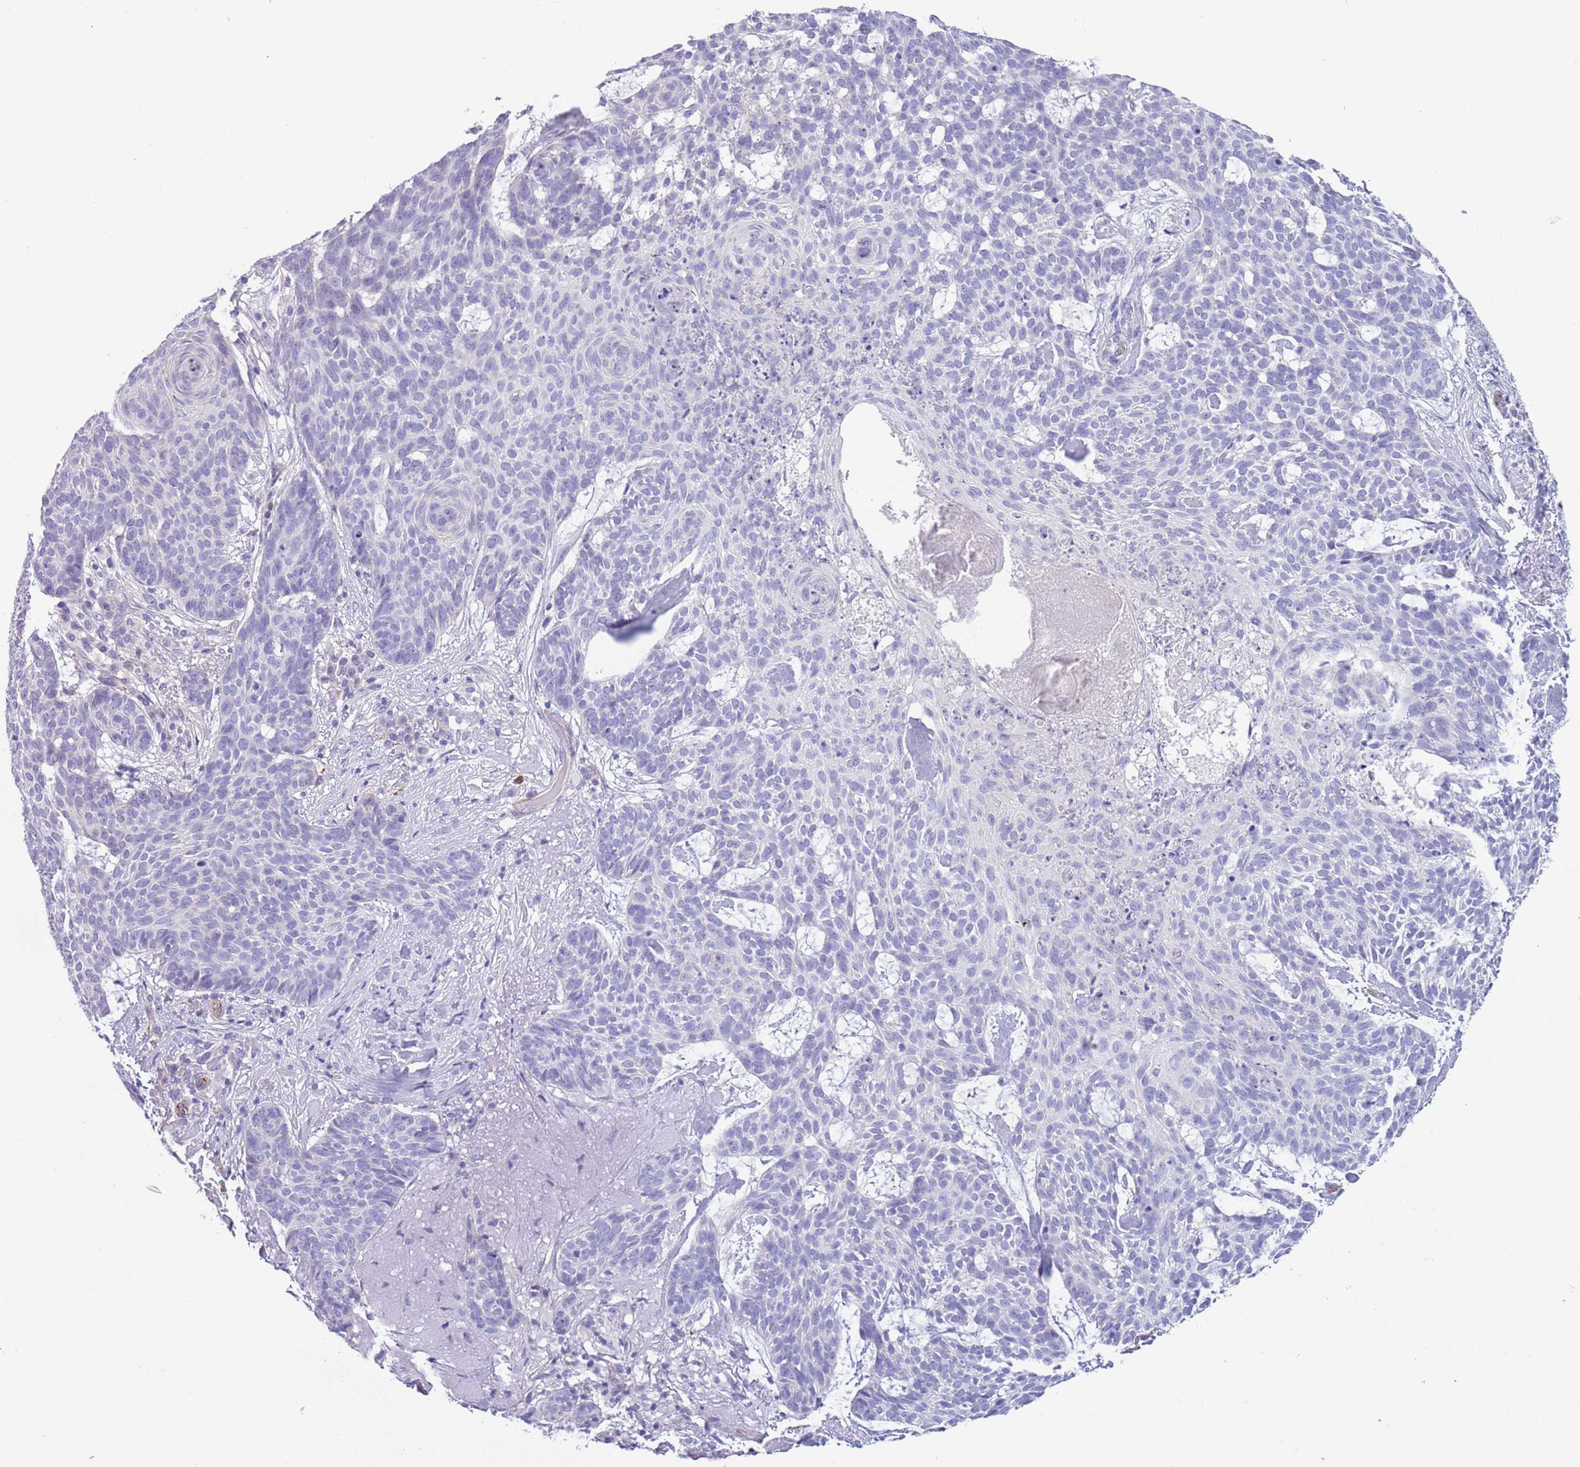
{"staining": {"intensity": "negative", "quantity": "none", "location": "none"}, "tissue": "skin cancer", "cell_type": "Tumor cells", "image_type": "cancer", "snomed": [{"axis": "morphology", "description": "Basal cell carcinoma"}, {"axis": "topography", "description": "Skin"}], "caption": "Histopathology image shows no significant protein positivity in tumor cells of skin cancer (basal cell carcinoma).", "gene": "TSGA13", "patient": {"sex": "female", "age": 89}}